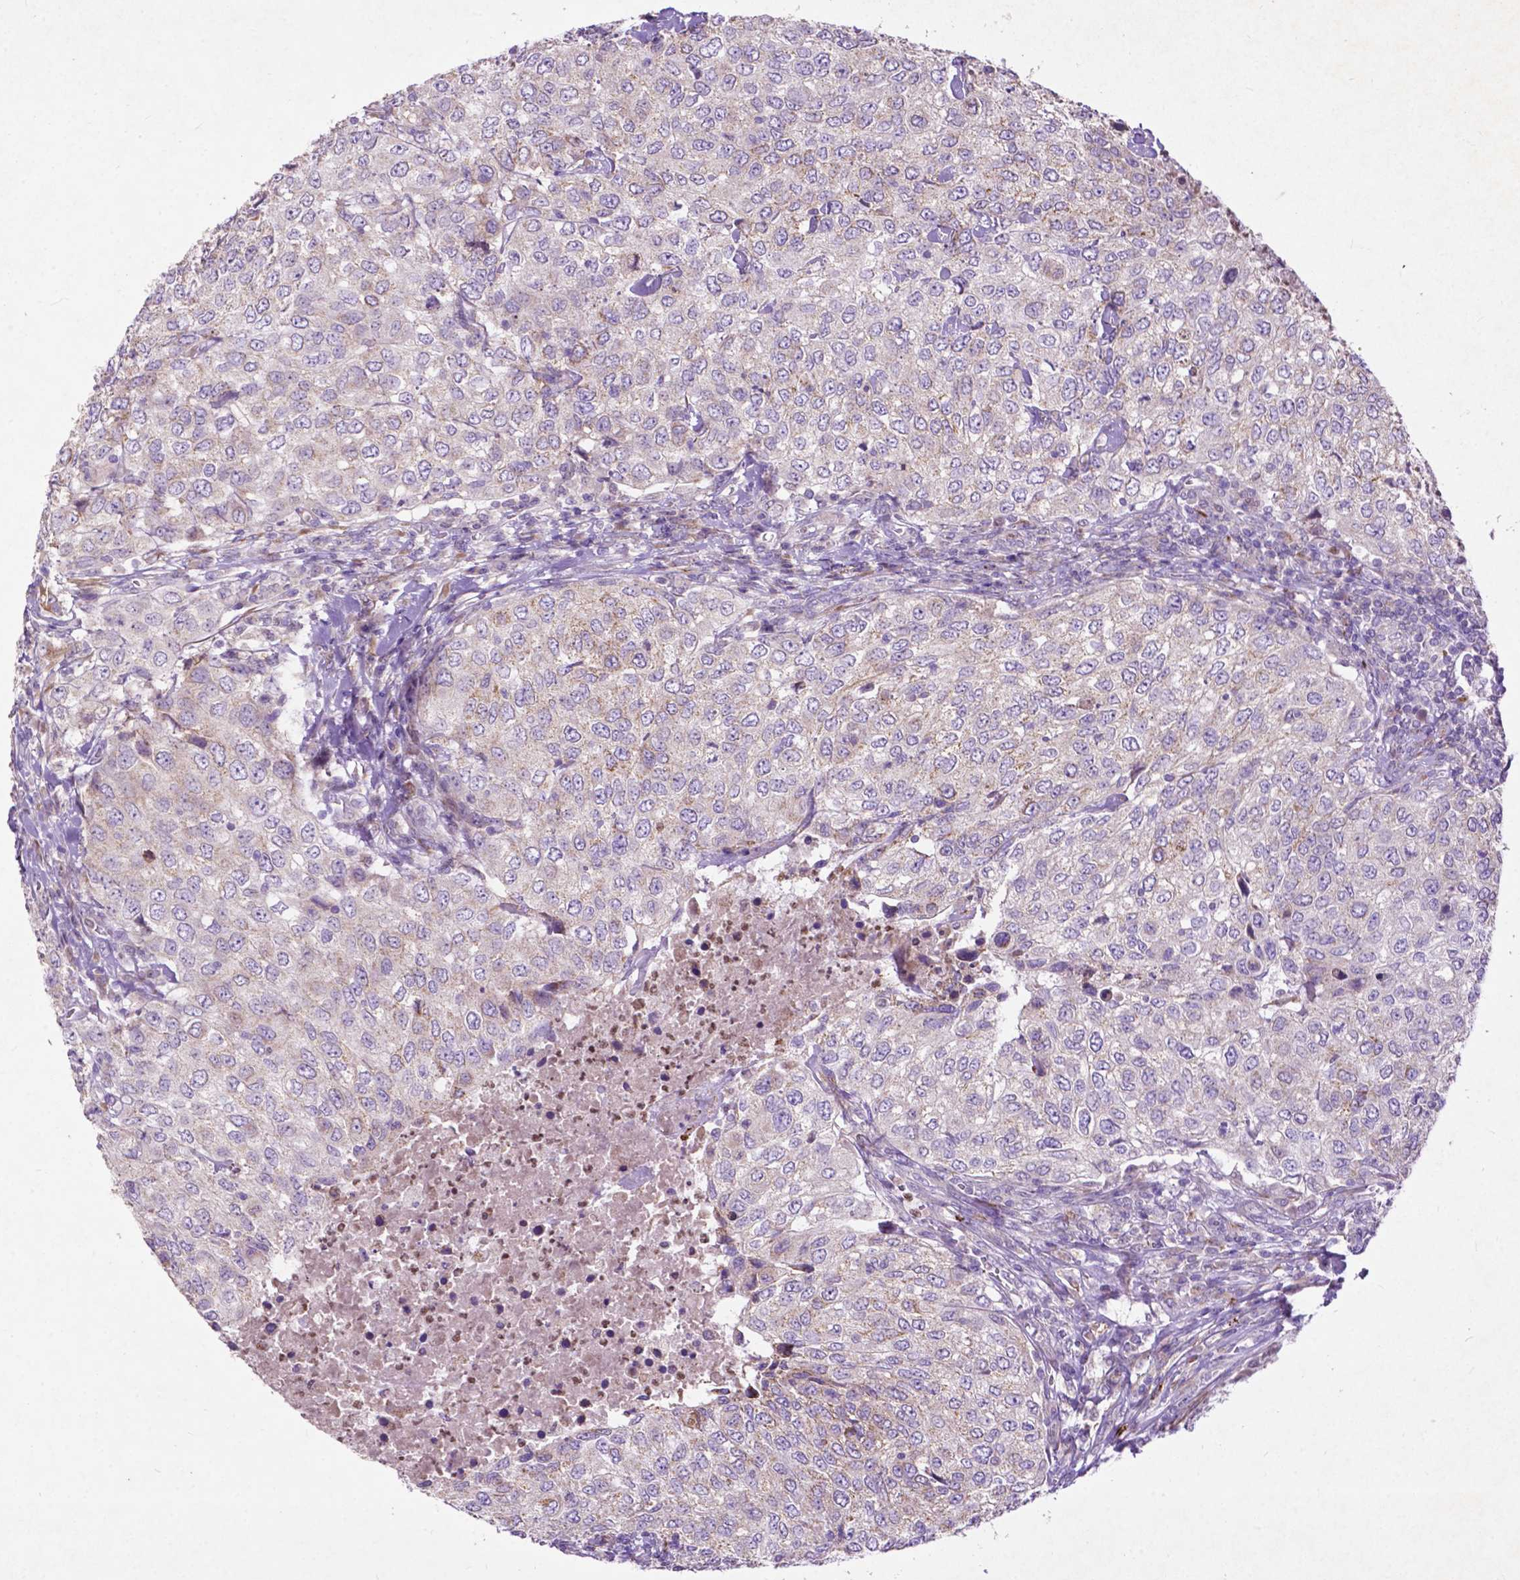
{"staining": {"intensity": "weak", "quantity": "<25%", "location": "cytoplasmic/membranous"}, "tissue": "urothelial cancer", "cell_type": "Tumor cells", "image_type": "cancer", "snomed": [{"axis": "morphology", "description": "Urothelial carcinoma, High grade"}, {"axis": "topography", "description": "Urinary bladder"}], "caption": "Human high-grade urothelial carcinoma stained for a protein using immunohistochemistry (IHC) reveals no staining in tumor cells.", "gene": "THEGL", "patient": {"sex": "female", "age": 78}}